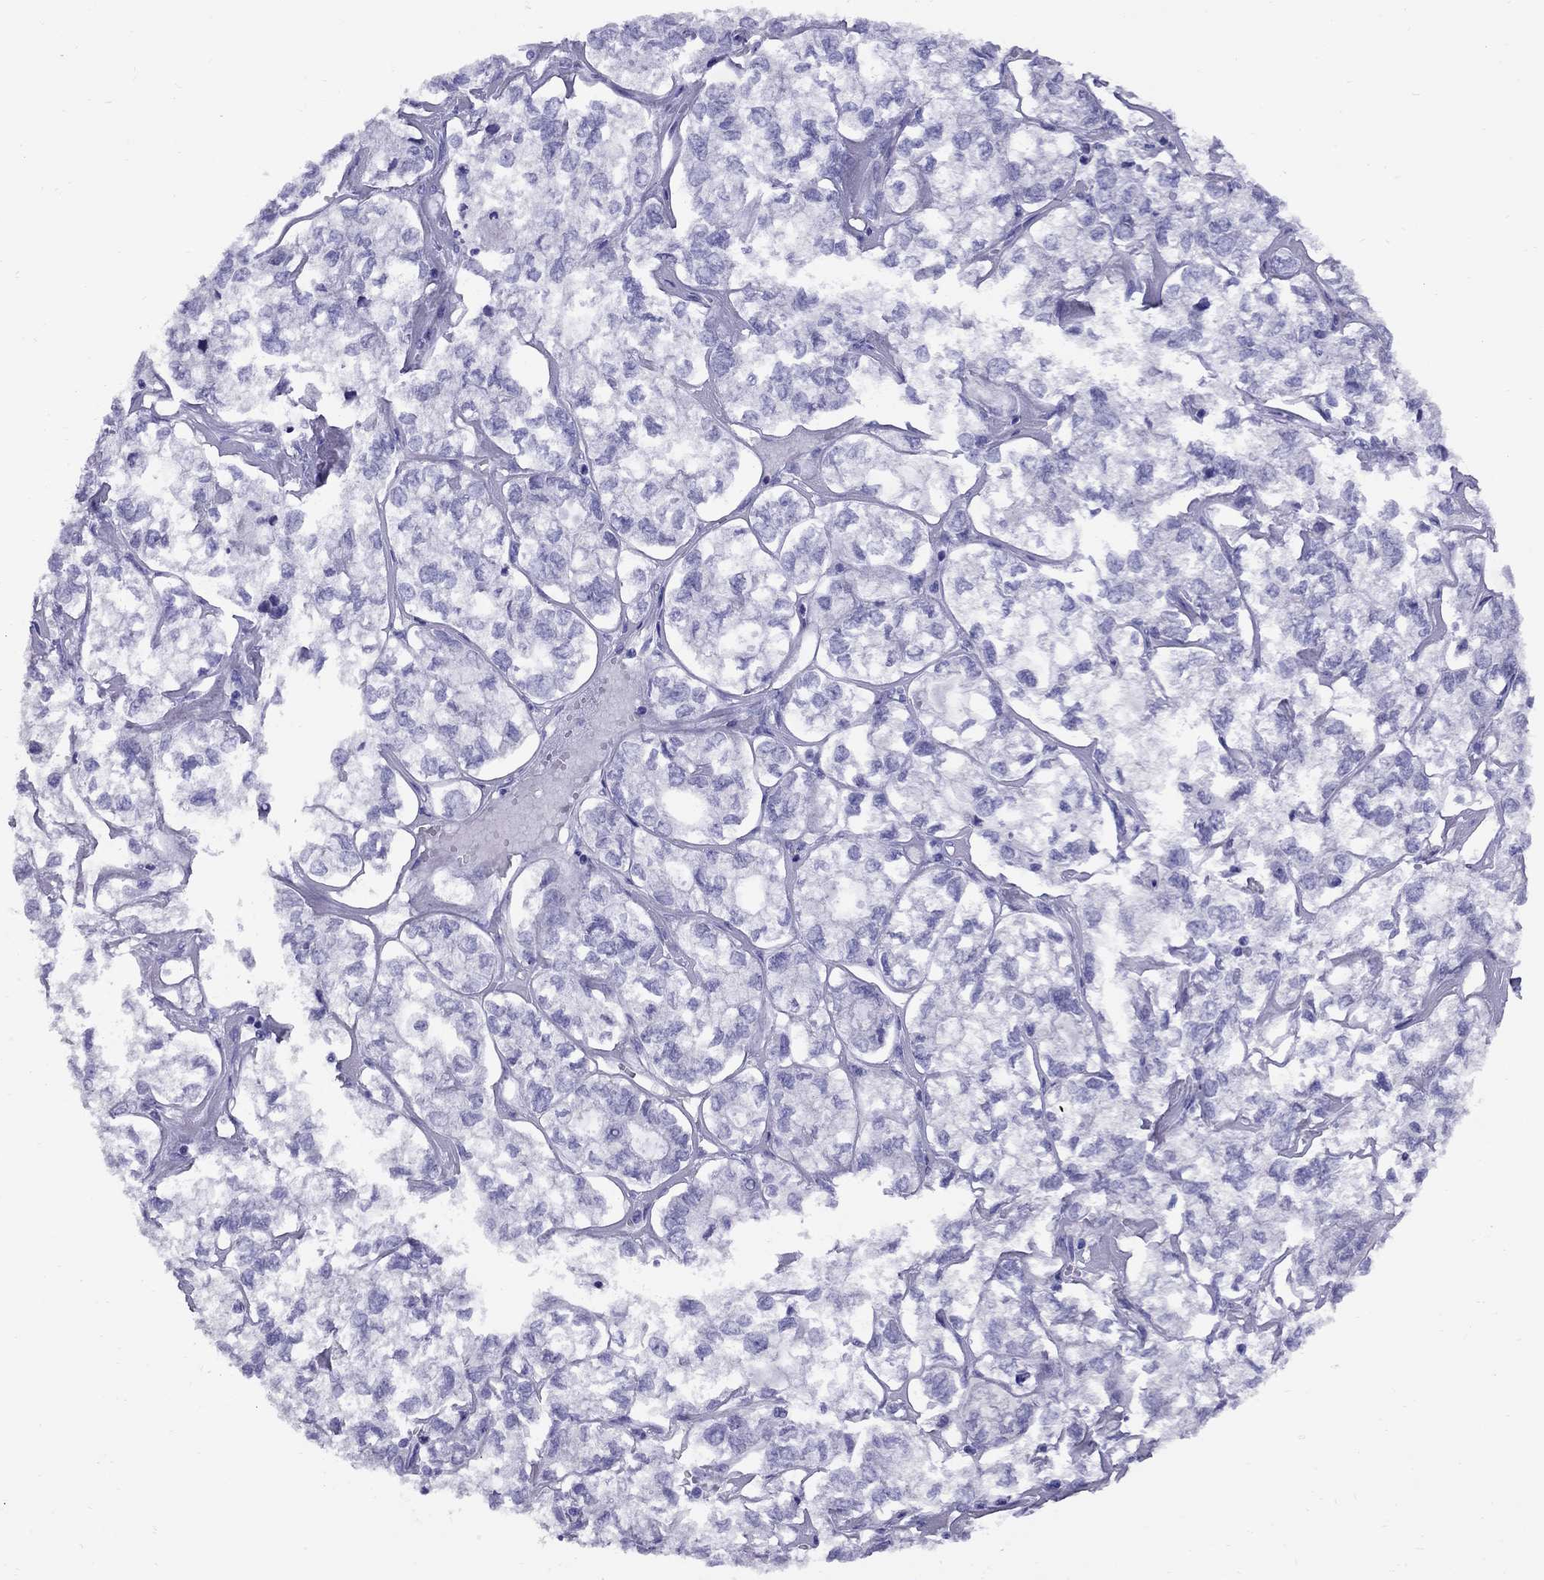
{"staining": {"intensity": "negative", "quantity": "none", "location": "none"}, "tissue": "ovarian cancer", "cell_type": "Tumor cells", "image_type": "cancer", "snomed": [{"axis": "morphology", "description": "Carcinoma, endometroid"}, {"axis": "topography", "description": "Ovary"}], "caption": "The micrograph exhibits no significant staining in tumor cells of endometroid carcinoma (ovarian).", "gene": "AVPR1B", "patient": {"sex": "female", "age": 64}}